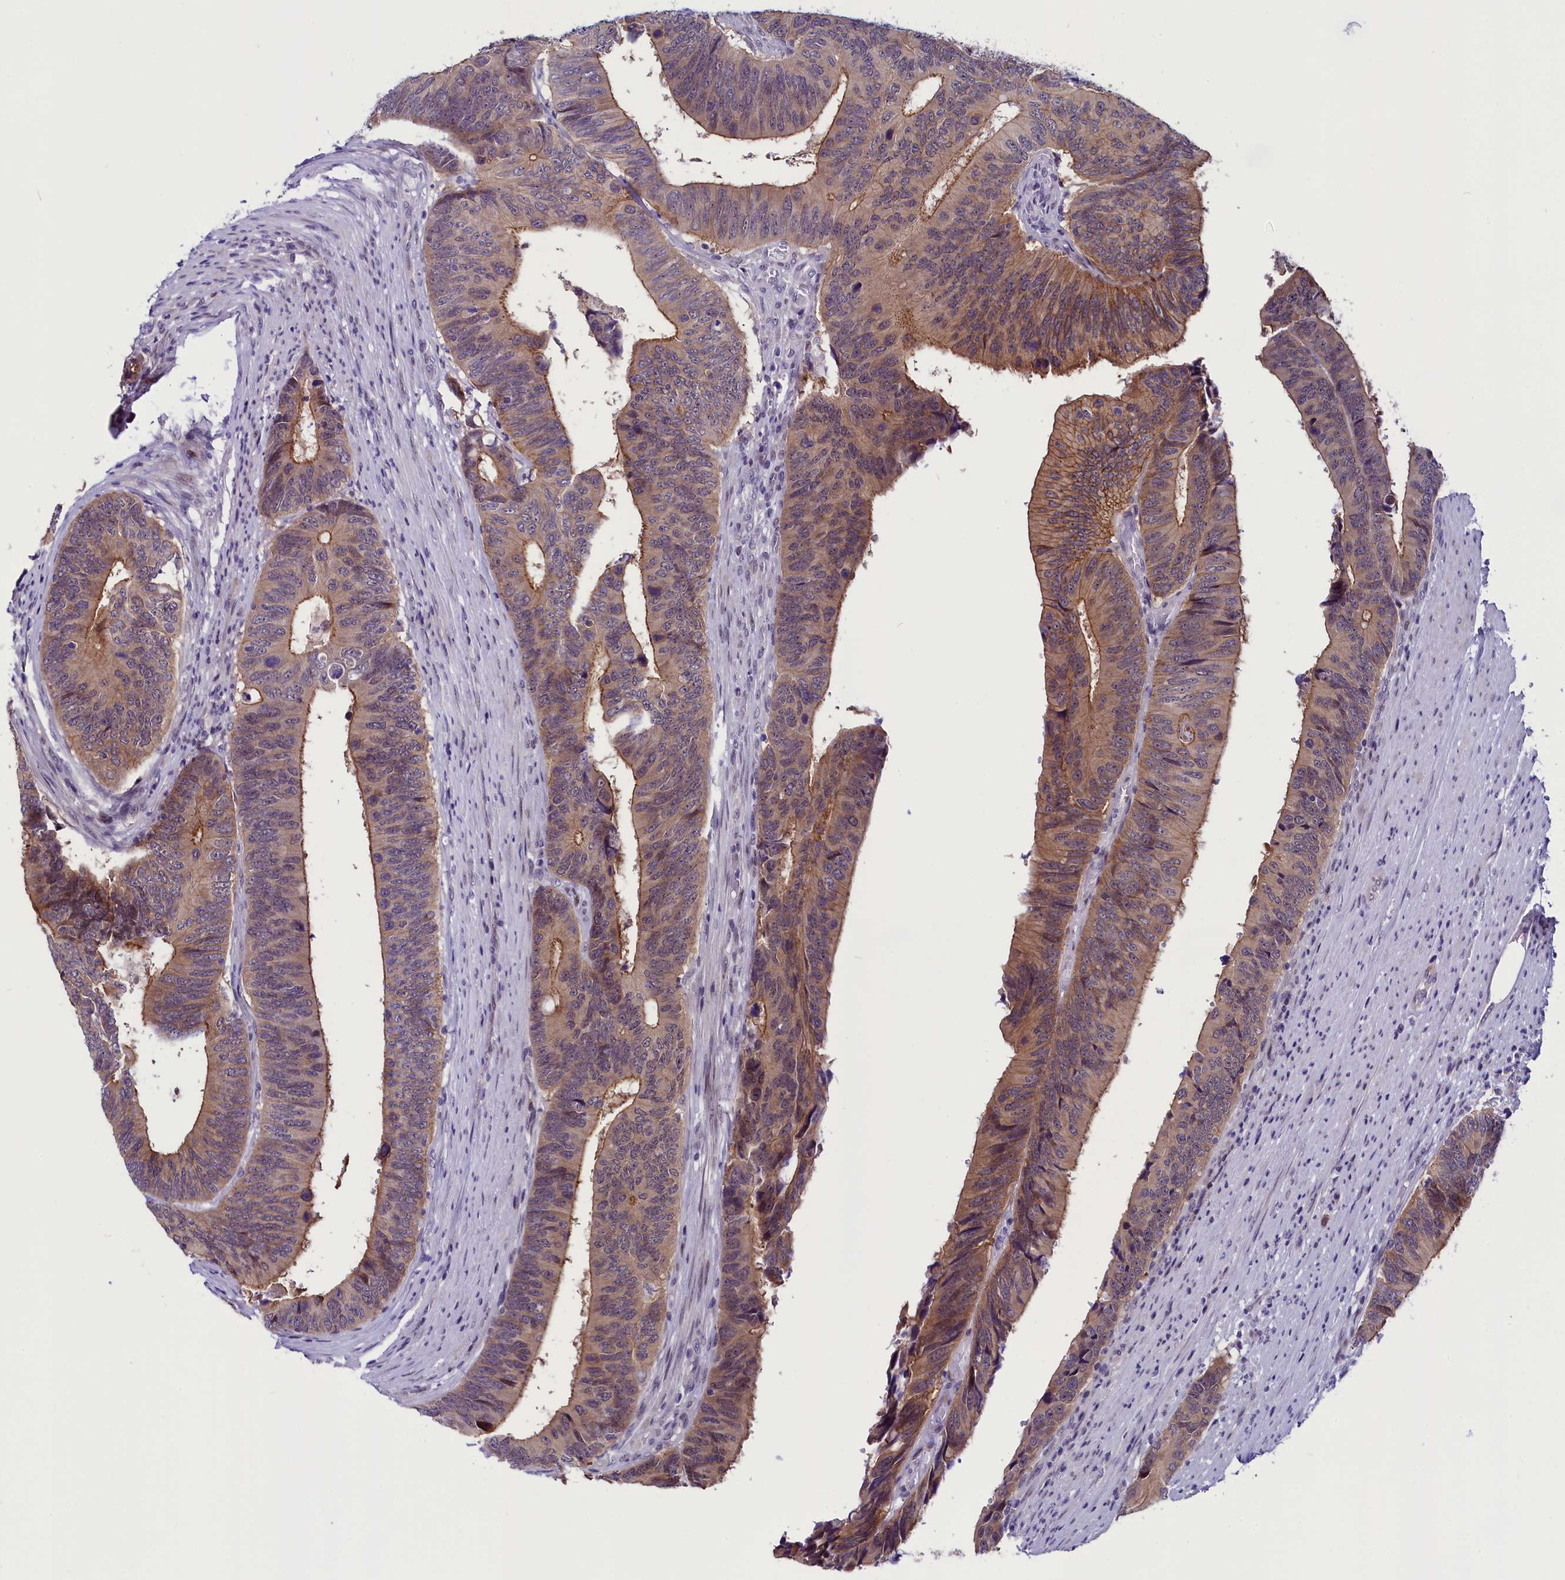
{"staining": {"intensity": "moderate", "quantity": "<25%", "location": "cytoplasmic/membranous"}, "tissue": "colorectal cancer", "cell_type": "Tumor cells", "image_type": "cancer", "snomed": [{"axis": "morphology", "description": "Adenocarcinoma, NOS"}, {"axis": "topography", "description": "Colon"}], "caption": "Moderate cytoplasmic/membranous protein expression is appreciated in approximately <25% of tumor cells in colorectal cancer (adenocarcinoma).", "gene": "CCDC106", "patient": {"sex": "male", "age": 87}}